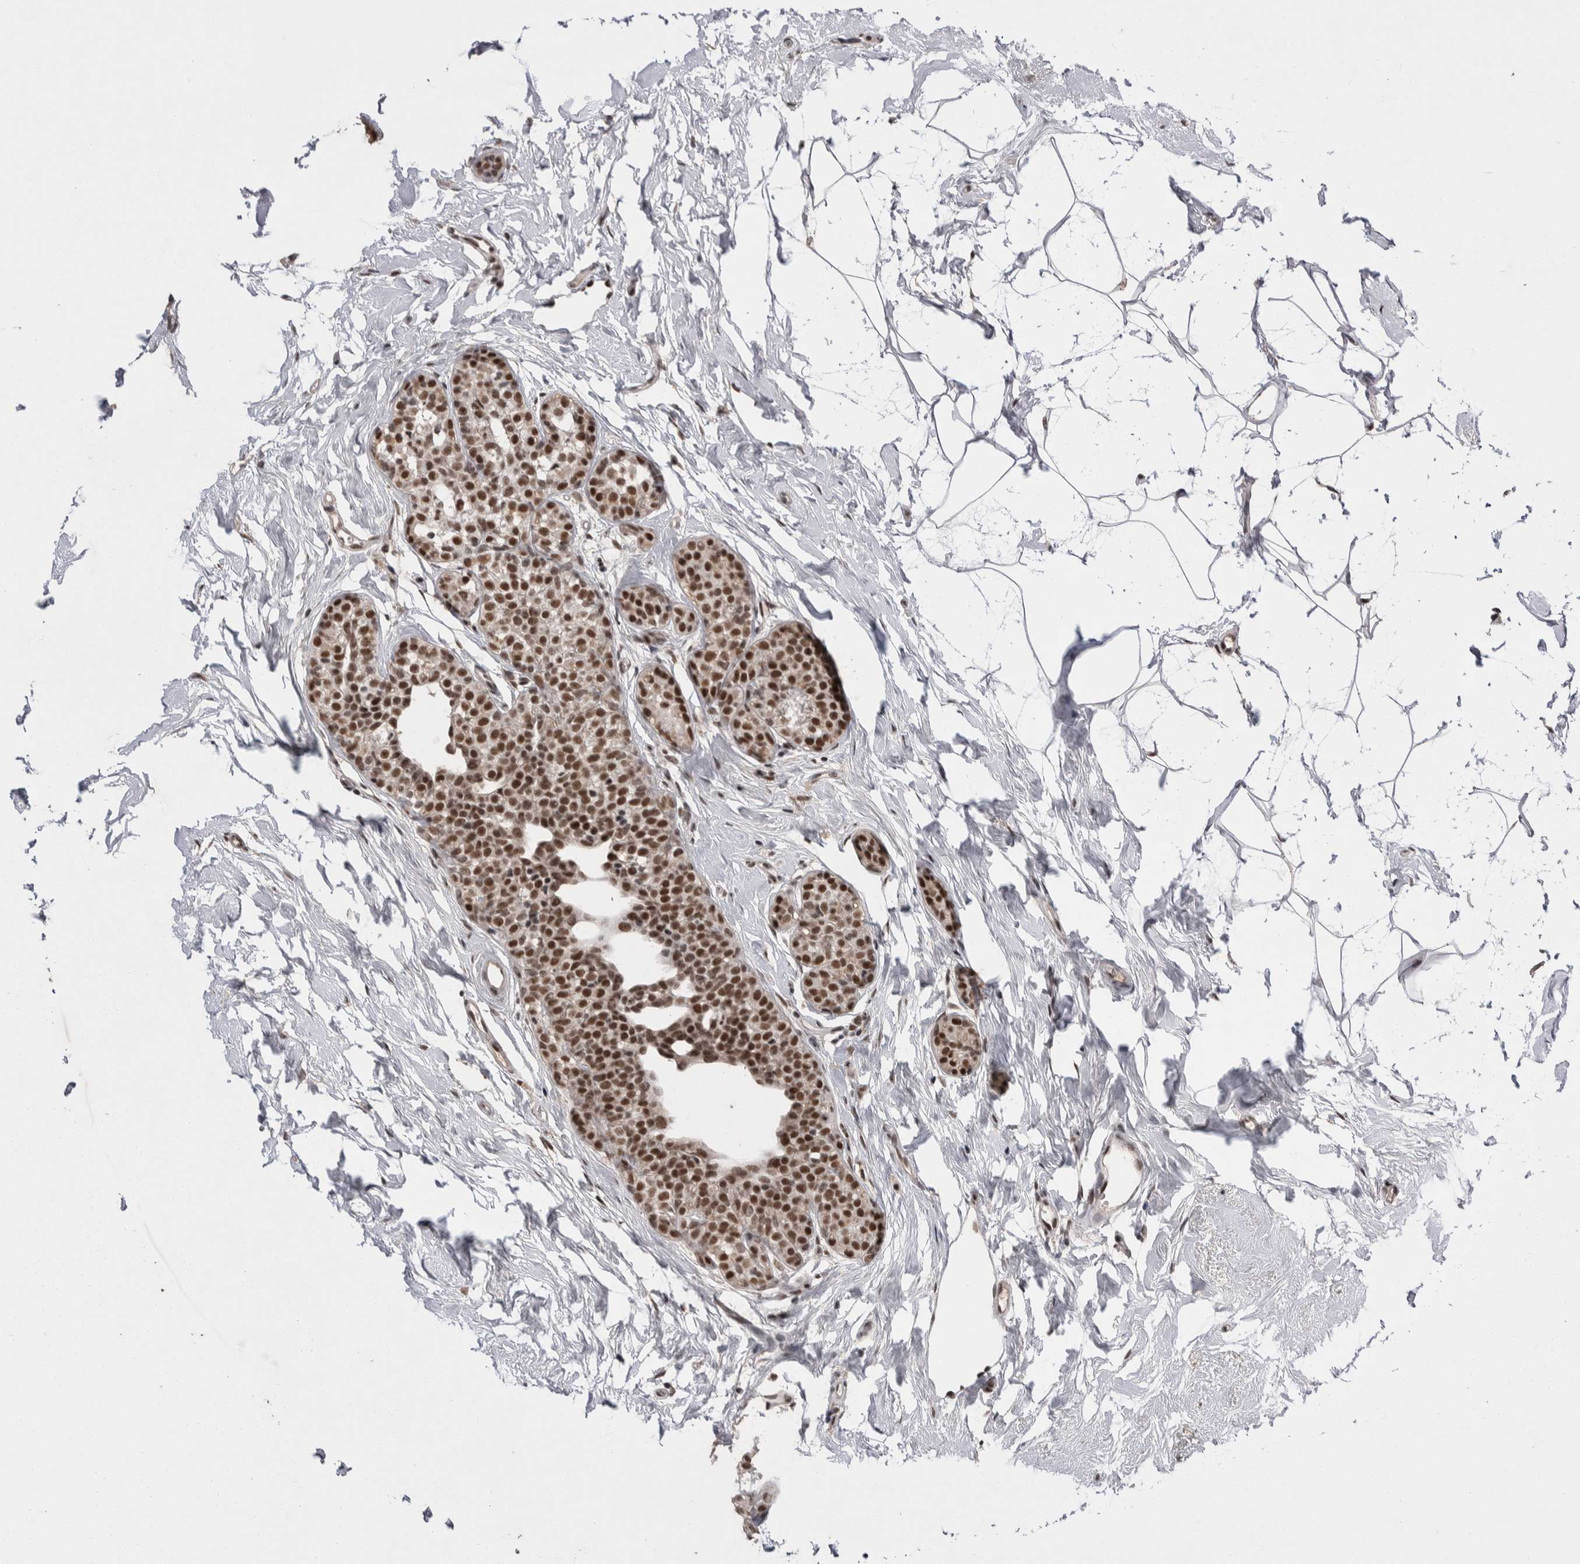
{"staining": {"intensity": "strong", "quantity": ">75%", "location": "nuclear"}, "tissue": "breast cancer", "cell_type": "Tumor cells", "image_type": "cancer", "snomed": [{"axis": "morphology", "description": "Duct carcinoma"}, {"axis": "topography", "description": "Breast"}], "caption": "Immunohistochemical staining of human invasive ductal carcinoma (breast) shows strong nuclear protein positivity in about >75% of tumor cells. (Stains: DAB in brown, nuclei in blue, Microscopy: brightfield microscopy at high magnification).", "gene": "DMTF1", "patient": {"sex": "female", "age": 55}}